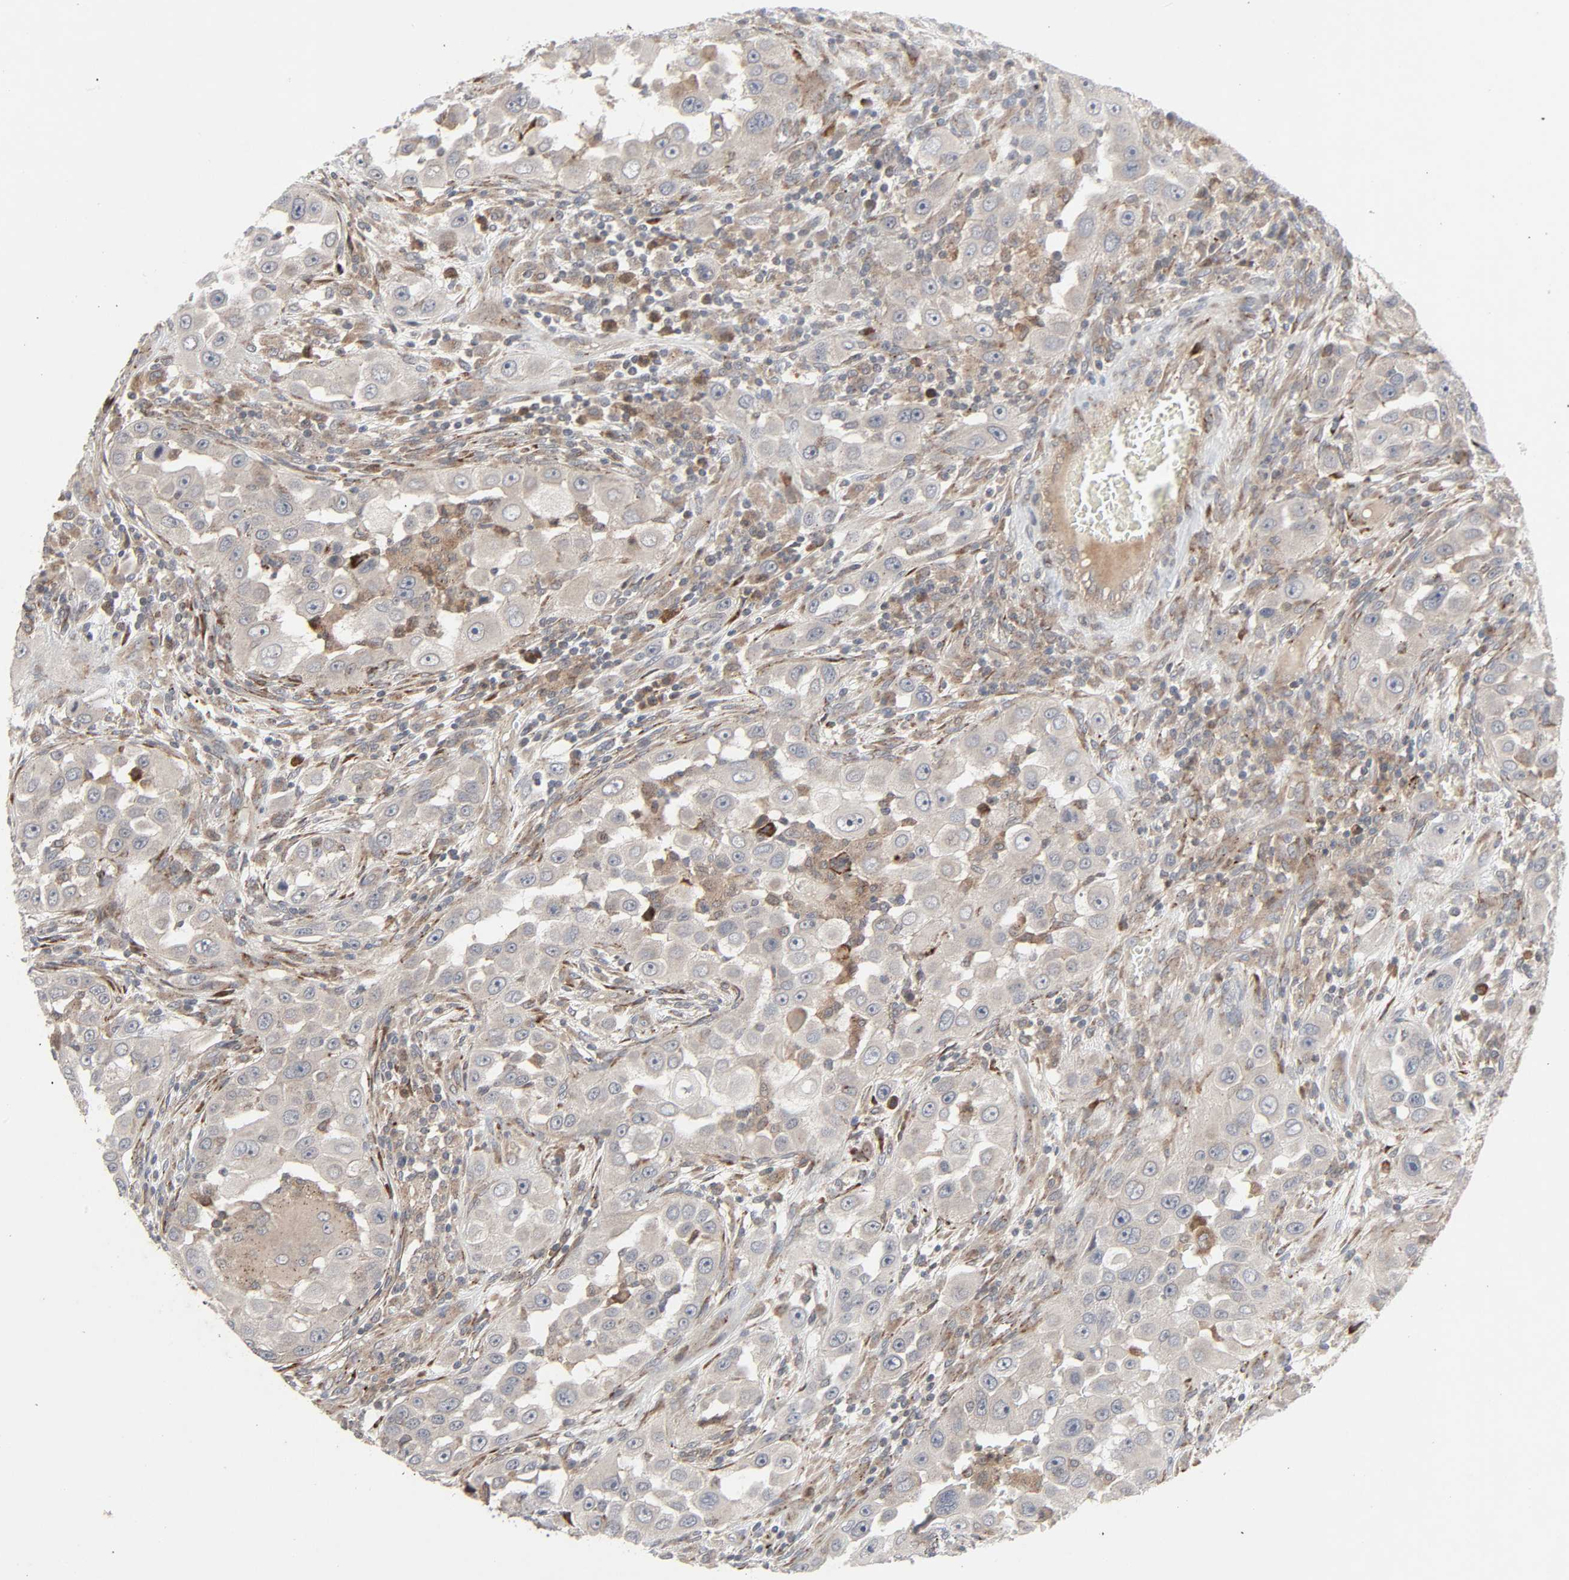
{"staining": {"intensity": "negative", "quantity": "none", "location": "none"}, "tissue": "head and neck cancer", "cell_type": "Tumor cells", "image_type": "cancer", "snomed": [{"axis": "morphology", "description": "Carcinoma, NOS"}, {"axis": "topography", "description": "Head-Neck"}], "caption": "This is a photomicrograph of IHC staining of head and neck cancer, which shows no positivity in tumor cells.", "gene": "ADCY4", "patient": {"sex": "male", "age": 87}}